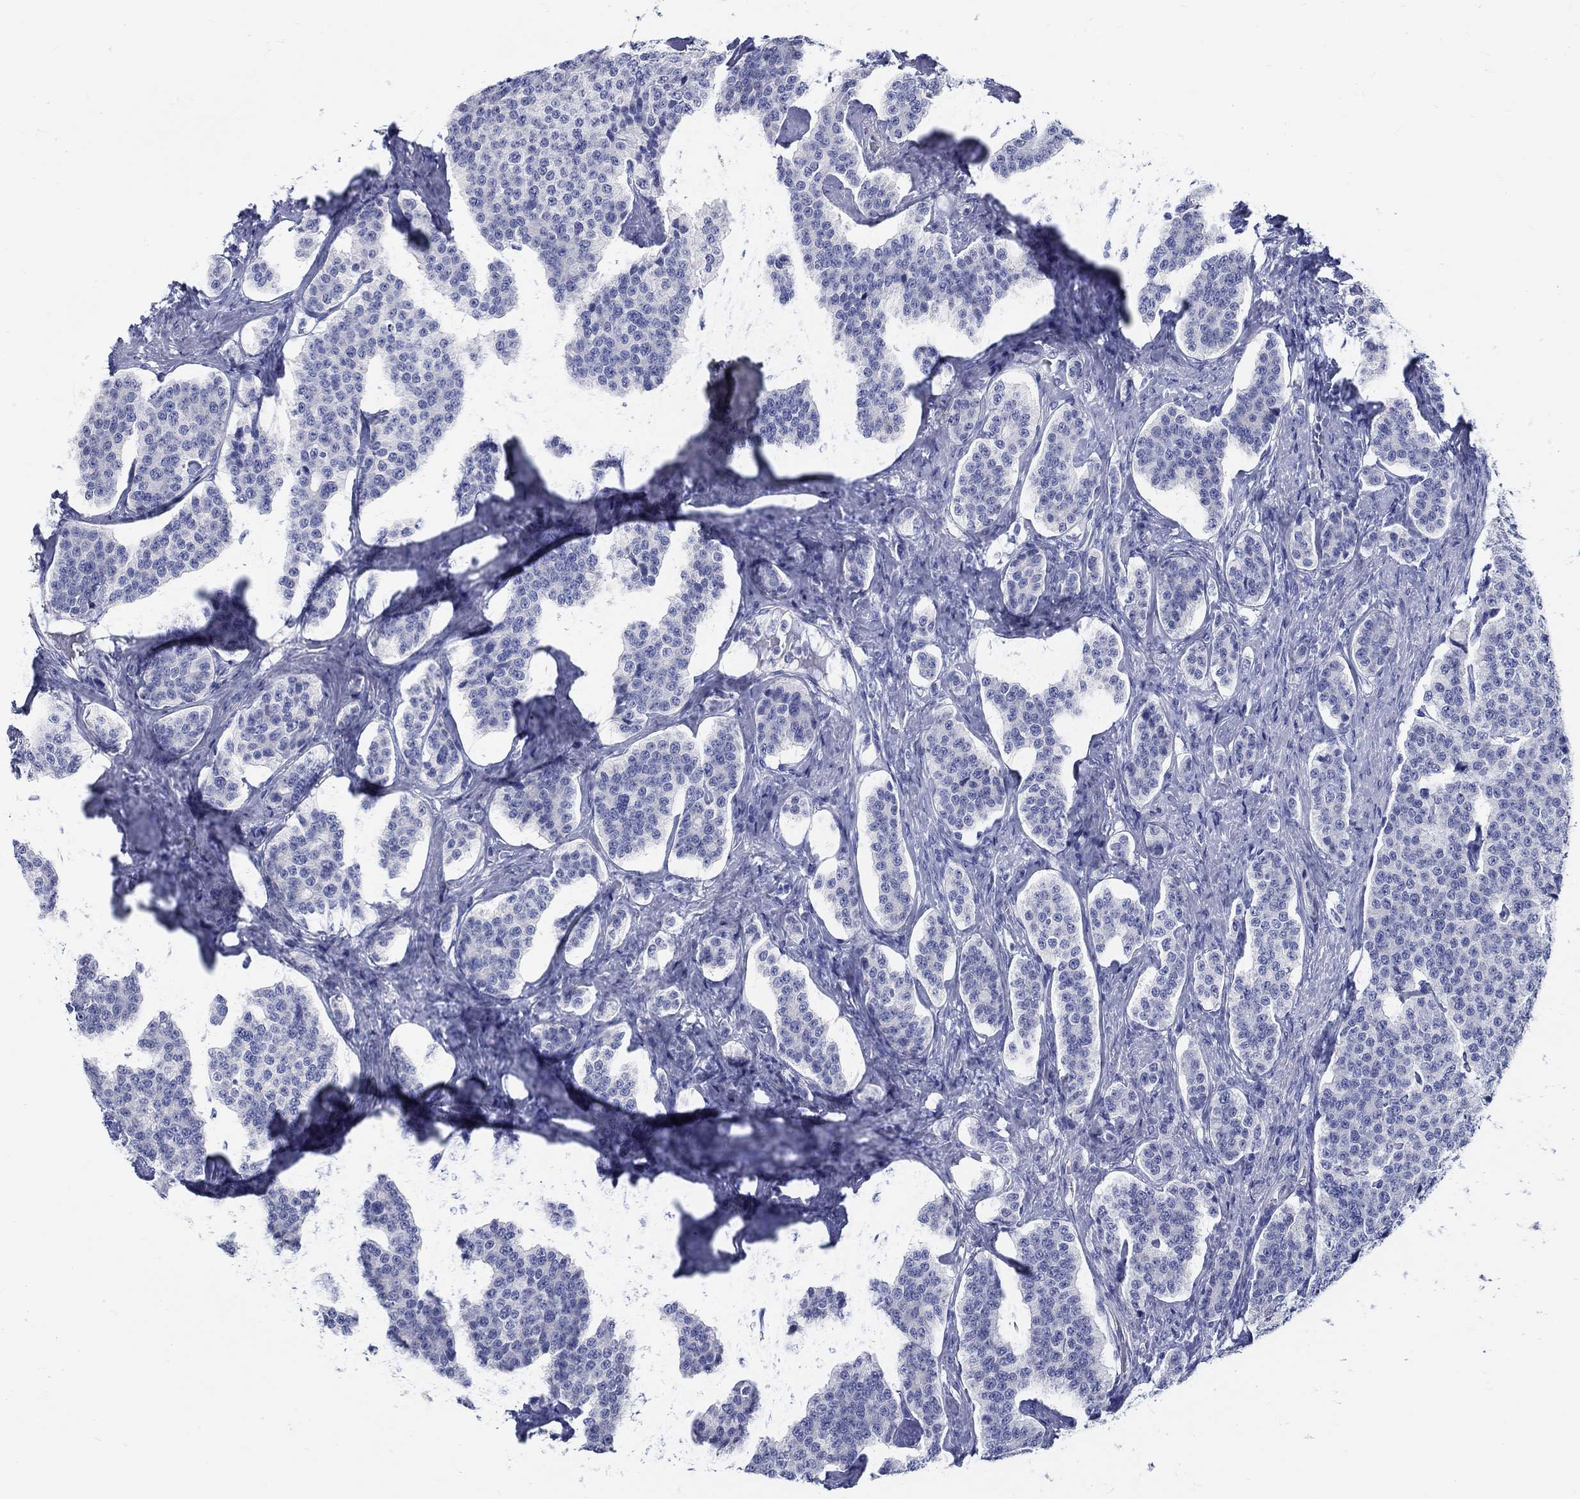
{"staining": {"intensity": "negative", "quantity": "none", "location": "none"}, "tissue": "carcinoid", "cell_type": "Tumor cells", "image_type": "cancer", "snomed": [{"axis": "morphology", "description": "Carcinoid, malignant, NOS"}, {"axis": "topography", "description": "Small intestine"}], "caption": "Immunohistochemistry of human malignant carcinoid exhibits no expression in tumor cells.", "gene": "CRYGS", "patient": {"sex": "female", "age": 58}}